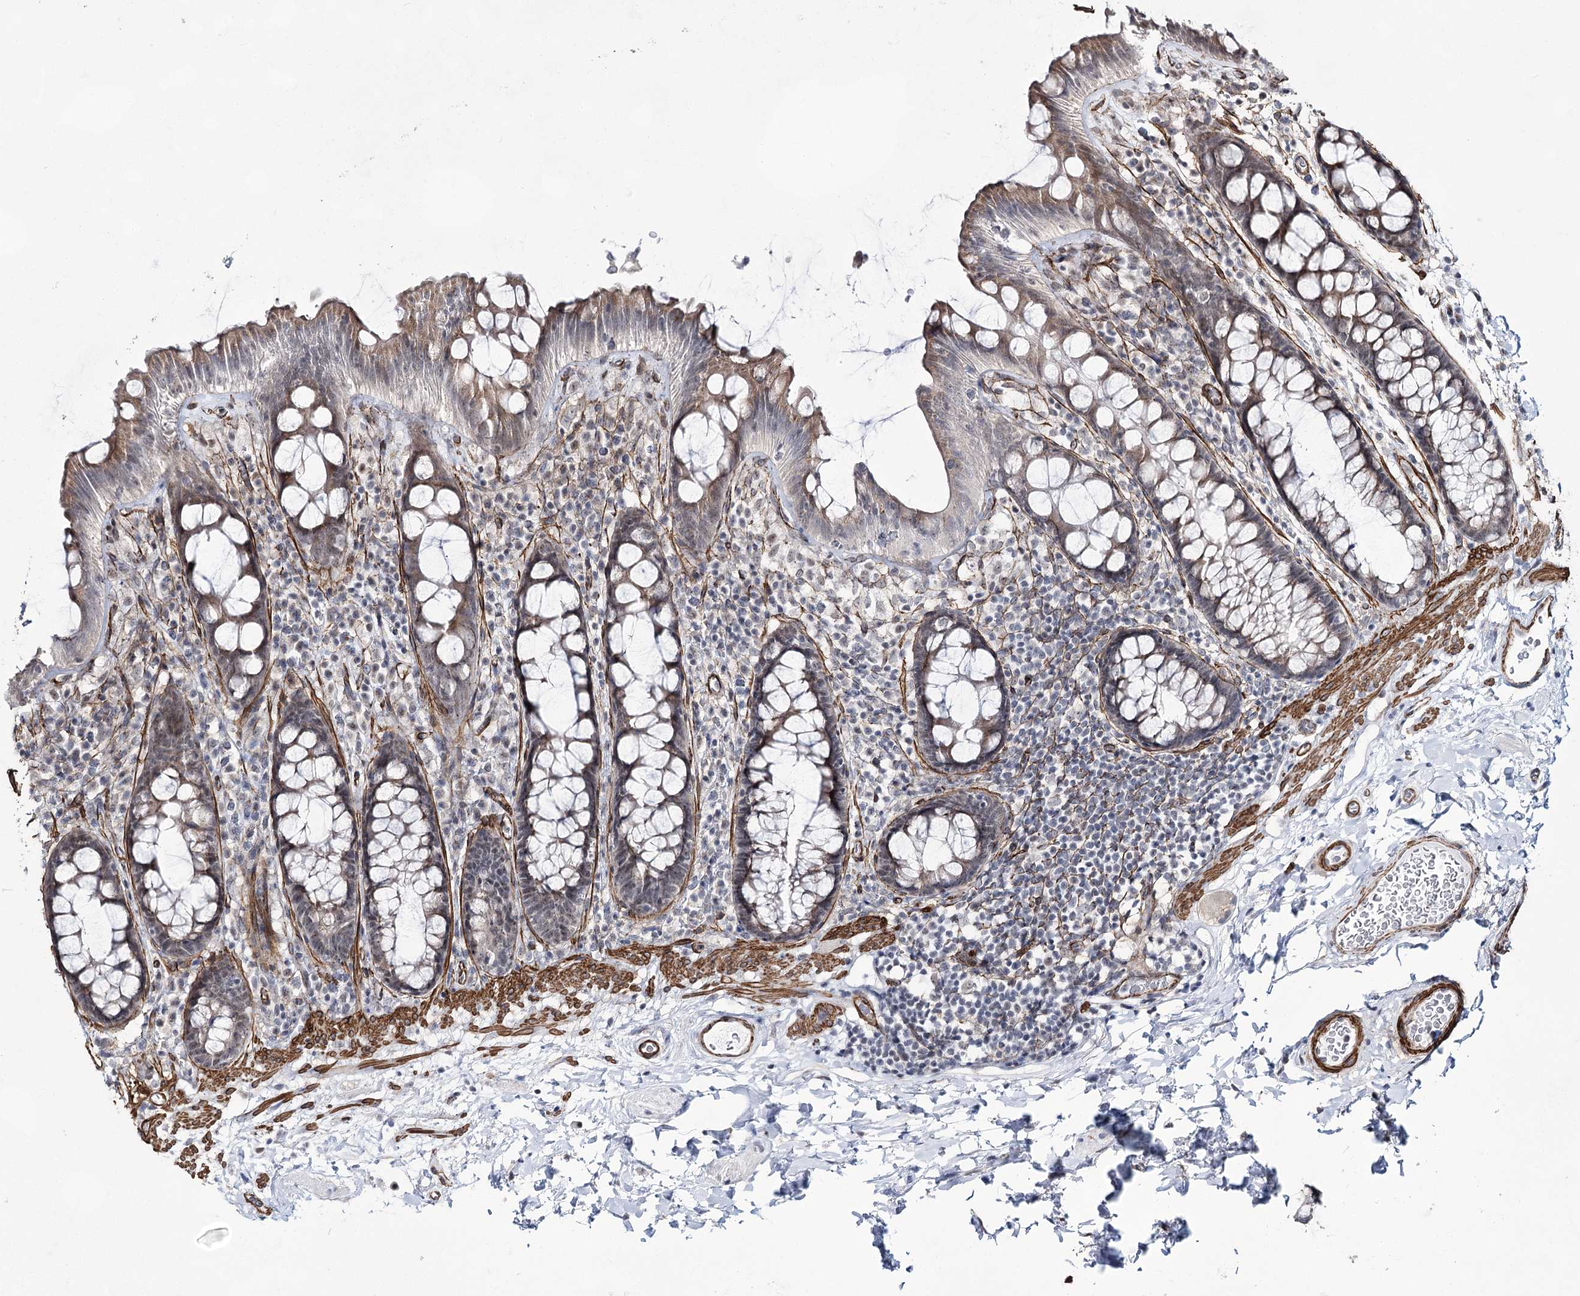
{"staining": {"intensity": "strong", "quantity": ">75%", "location": "cytoplasmic/membranous"}, "tissue": "colon", "cell_type": "Endothelial cells", "image_type": "normal", "snomed": [{"axis": "morphology", "description": "Normal tissue, NOS"}, {"axis": "topography", "description": "Colon"}], "caption": "This is a histology image of IHC staining of unremarkable colon, which shows strong expression in the cytoplasmic/membranous of endothelial cells.", "gene": "CWF19L1", "patient": {"sex": "female", "age": 80}}